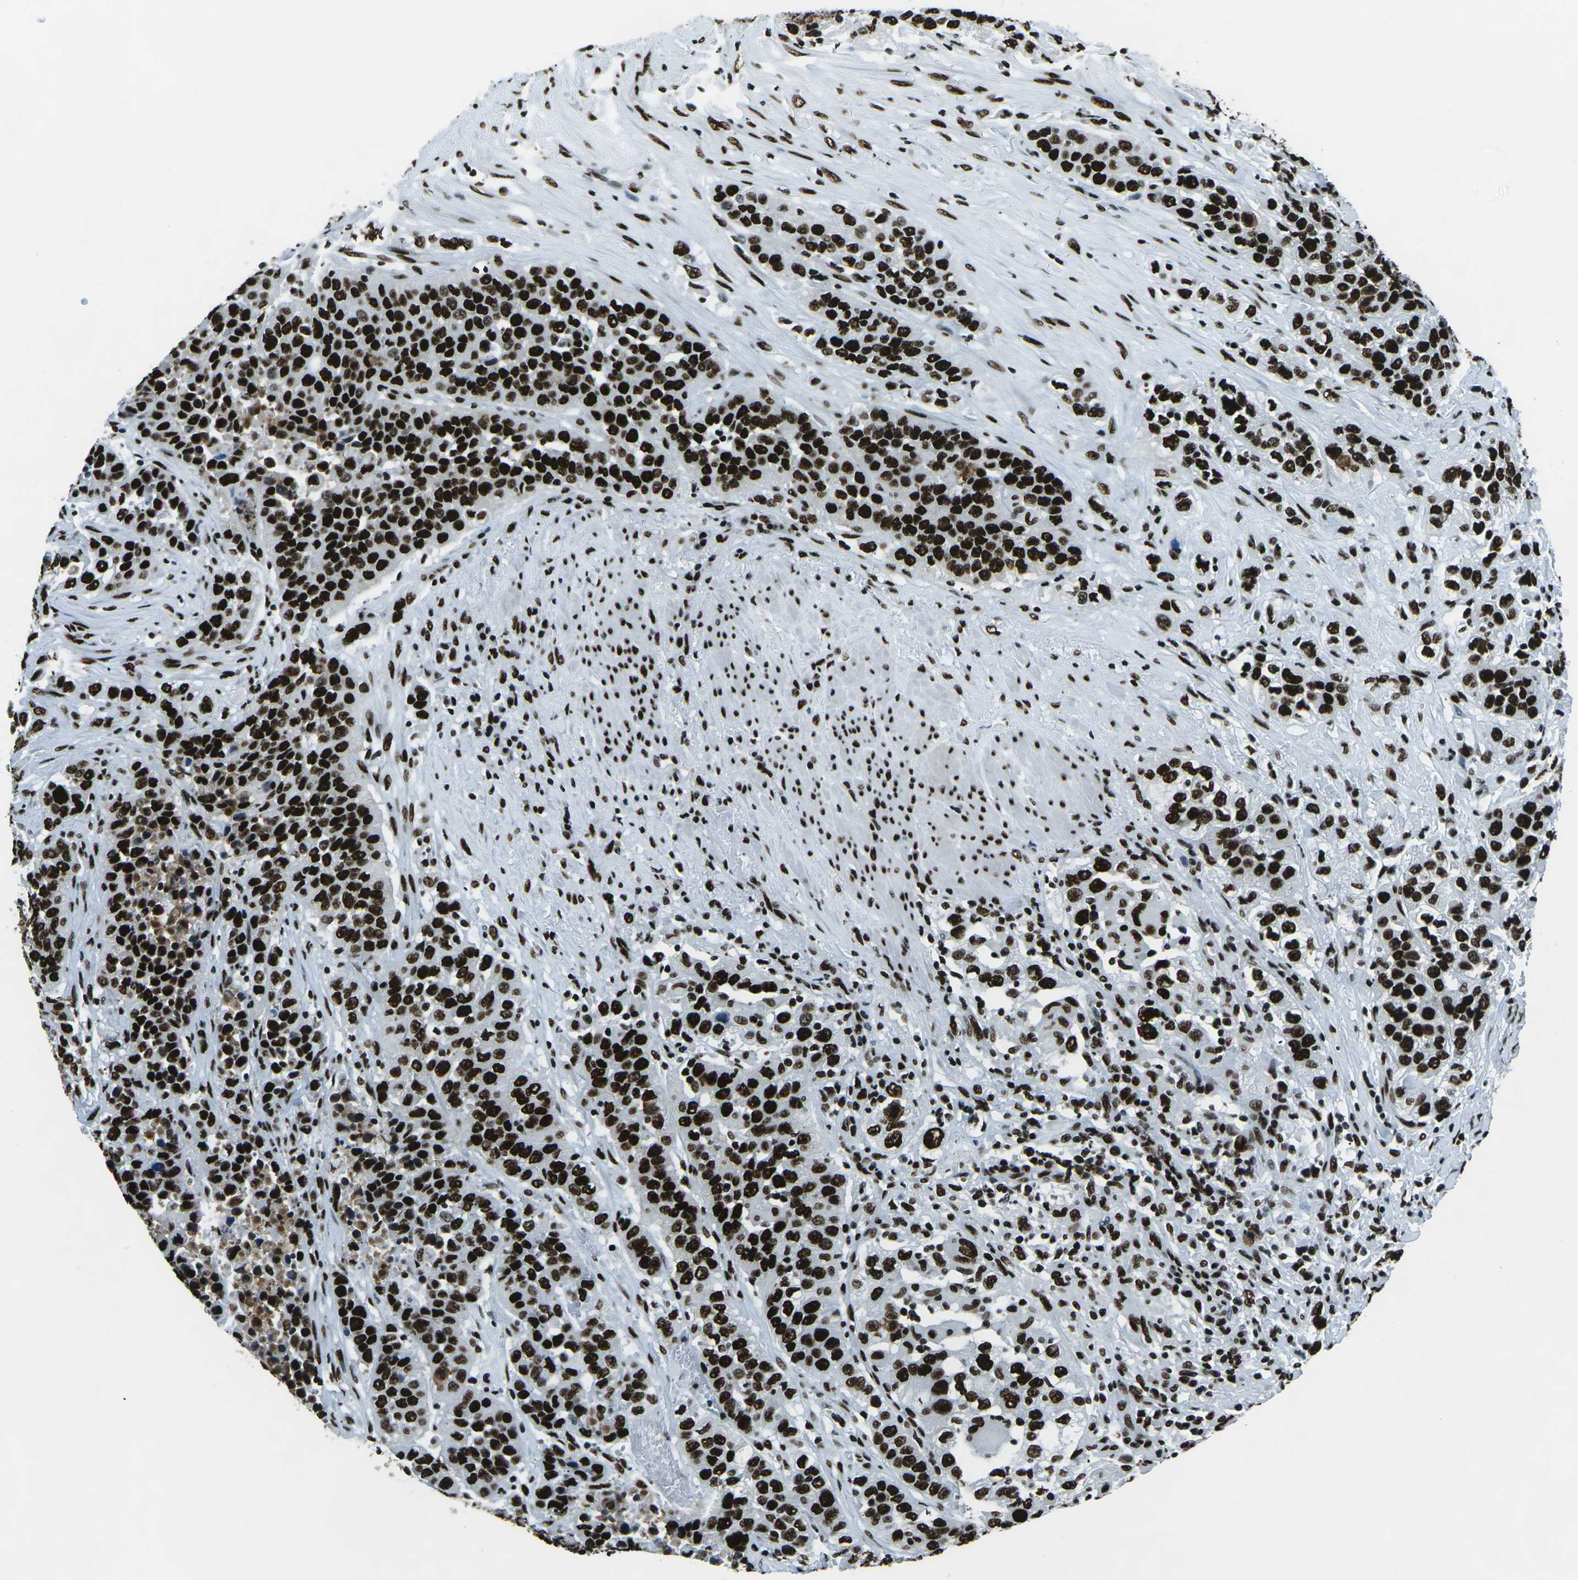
{"staining": {"intensity": "strong", "quantity": ">75%", "location": "nuclear"}, "tissue": "urothelial cancer", "cell_type": "Tumor cells", "image_type": "cancer", "snomed": [{"axis": "morphology", "description": "Urothelial carcinoma, High grade"}, {"axis": "topography", "description": "Urinary bladder"}], "caption": "IHC histopathology image of human high-grade urothelial carcinoma stained for a protein (brown), which displays high levels of strong nuclear positivity in about >75% of tumor cells.", "gene": "HNRNPL", "patient": {"sex": "female", "age": 80}}